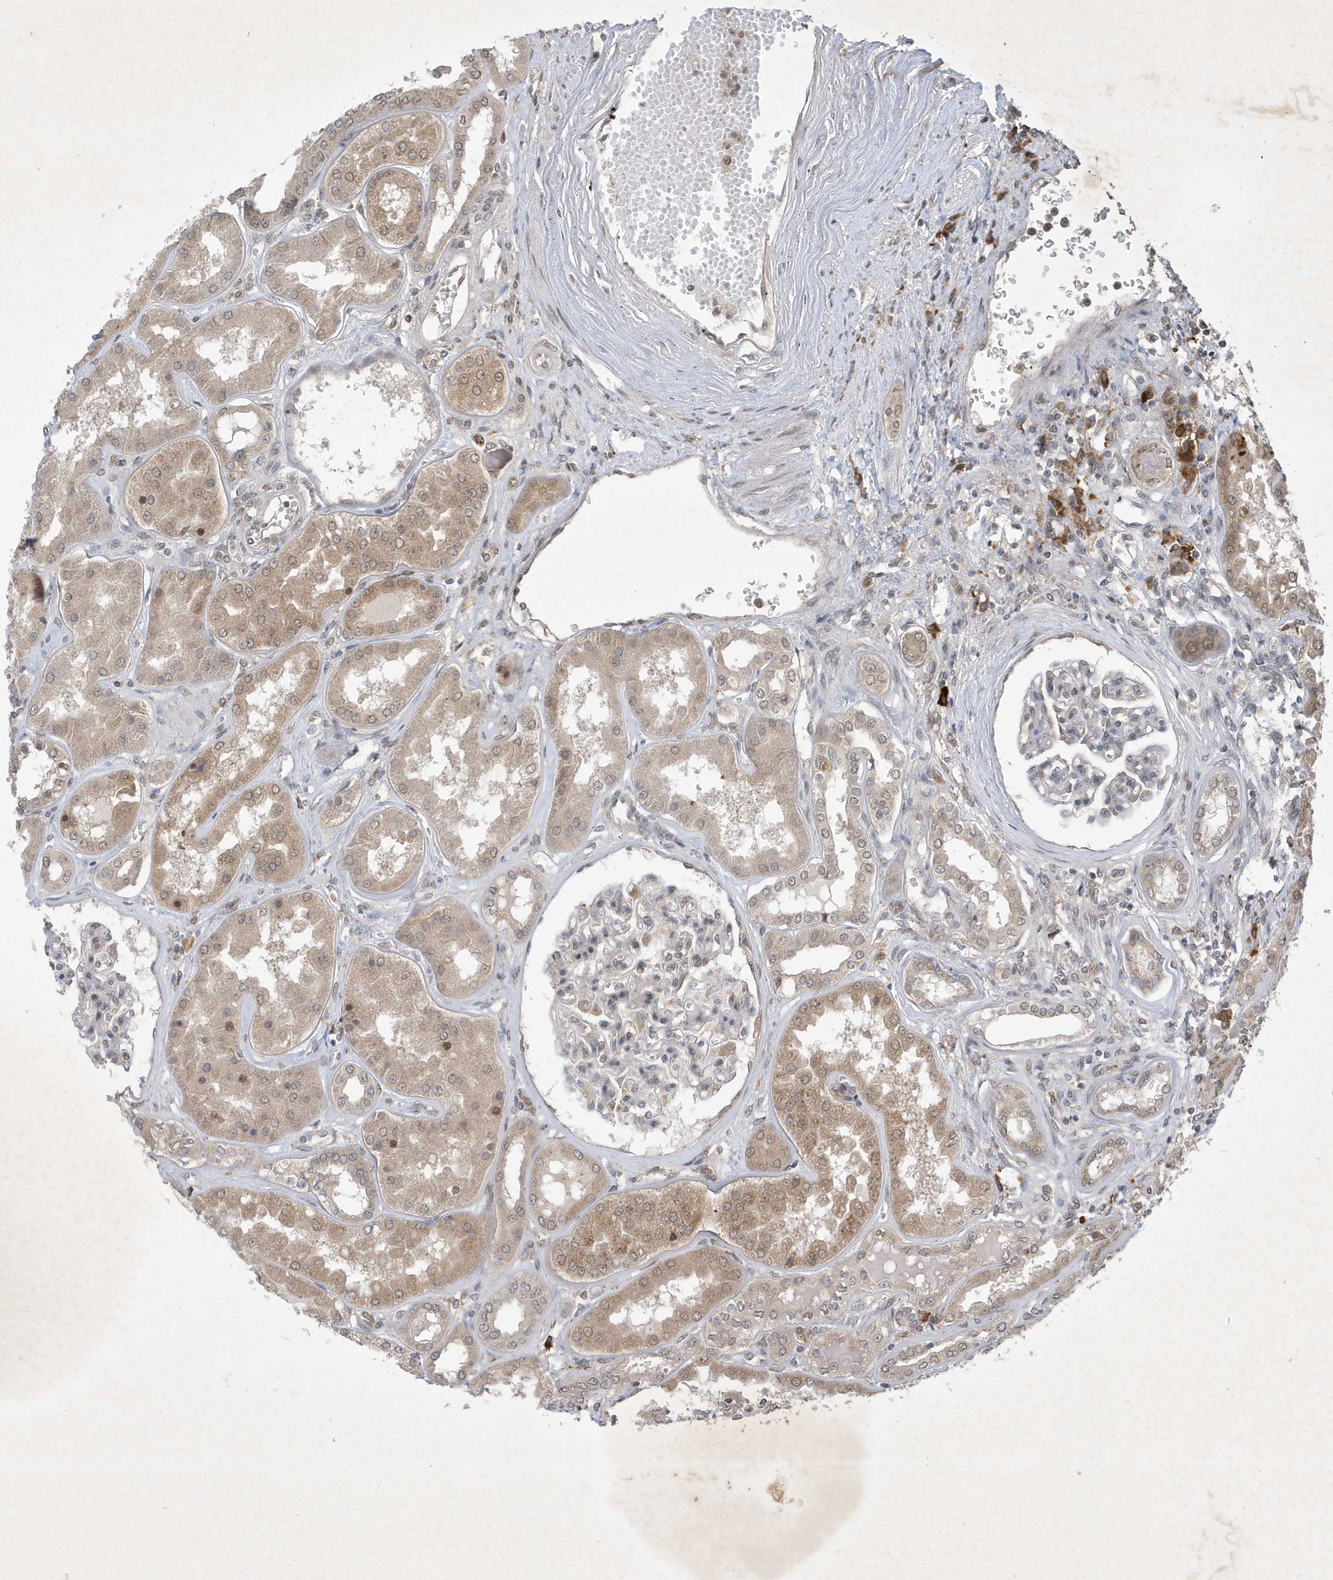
{"staining": {"intensity": "weak", "quantity": "<25%", "location": "nuclear"}, "tissue": "kidney", "cell_type": "Cells in glomeruli", "image_type": "normal", "snomed": [{"axis": "morphology", "description": "Normal tissue, NOS"}, {"axis": "topography", "description": "Kidney"}], "caption": "Cells in glomeruli show no significant staining in benign kidney. The staining is performed using DAB (3,3'-diaminobenzidine) brown chromogen with nuclei counter-stained in using hematoxylin.", "gene": "STX10", "patient": {"sex": "female", "age": 56}}